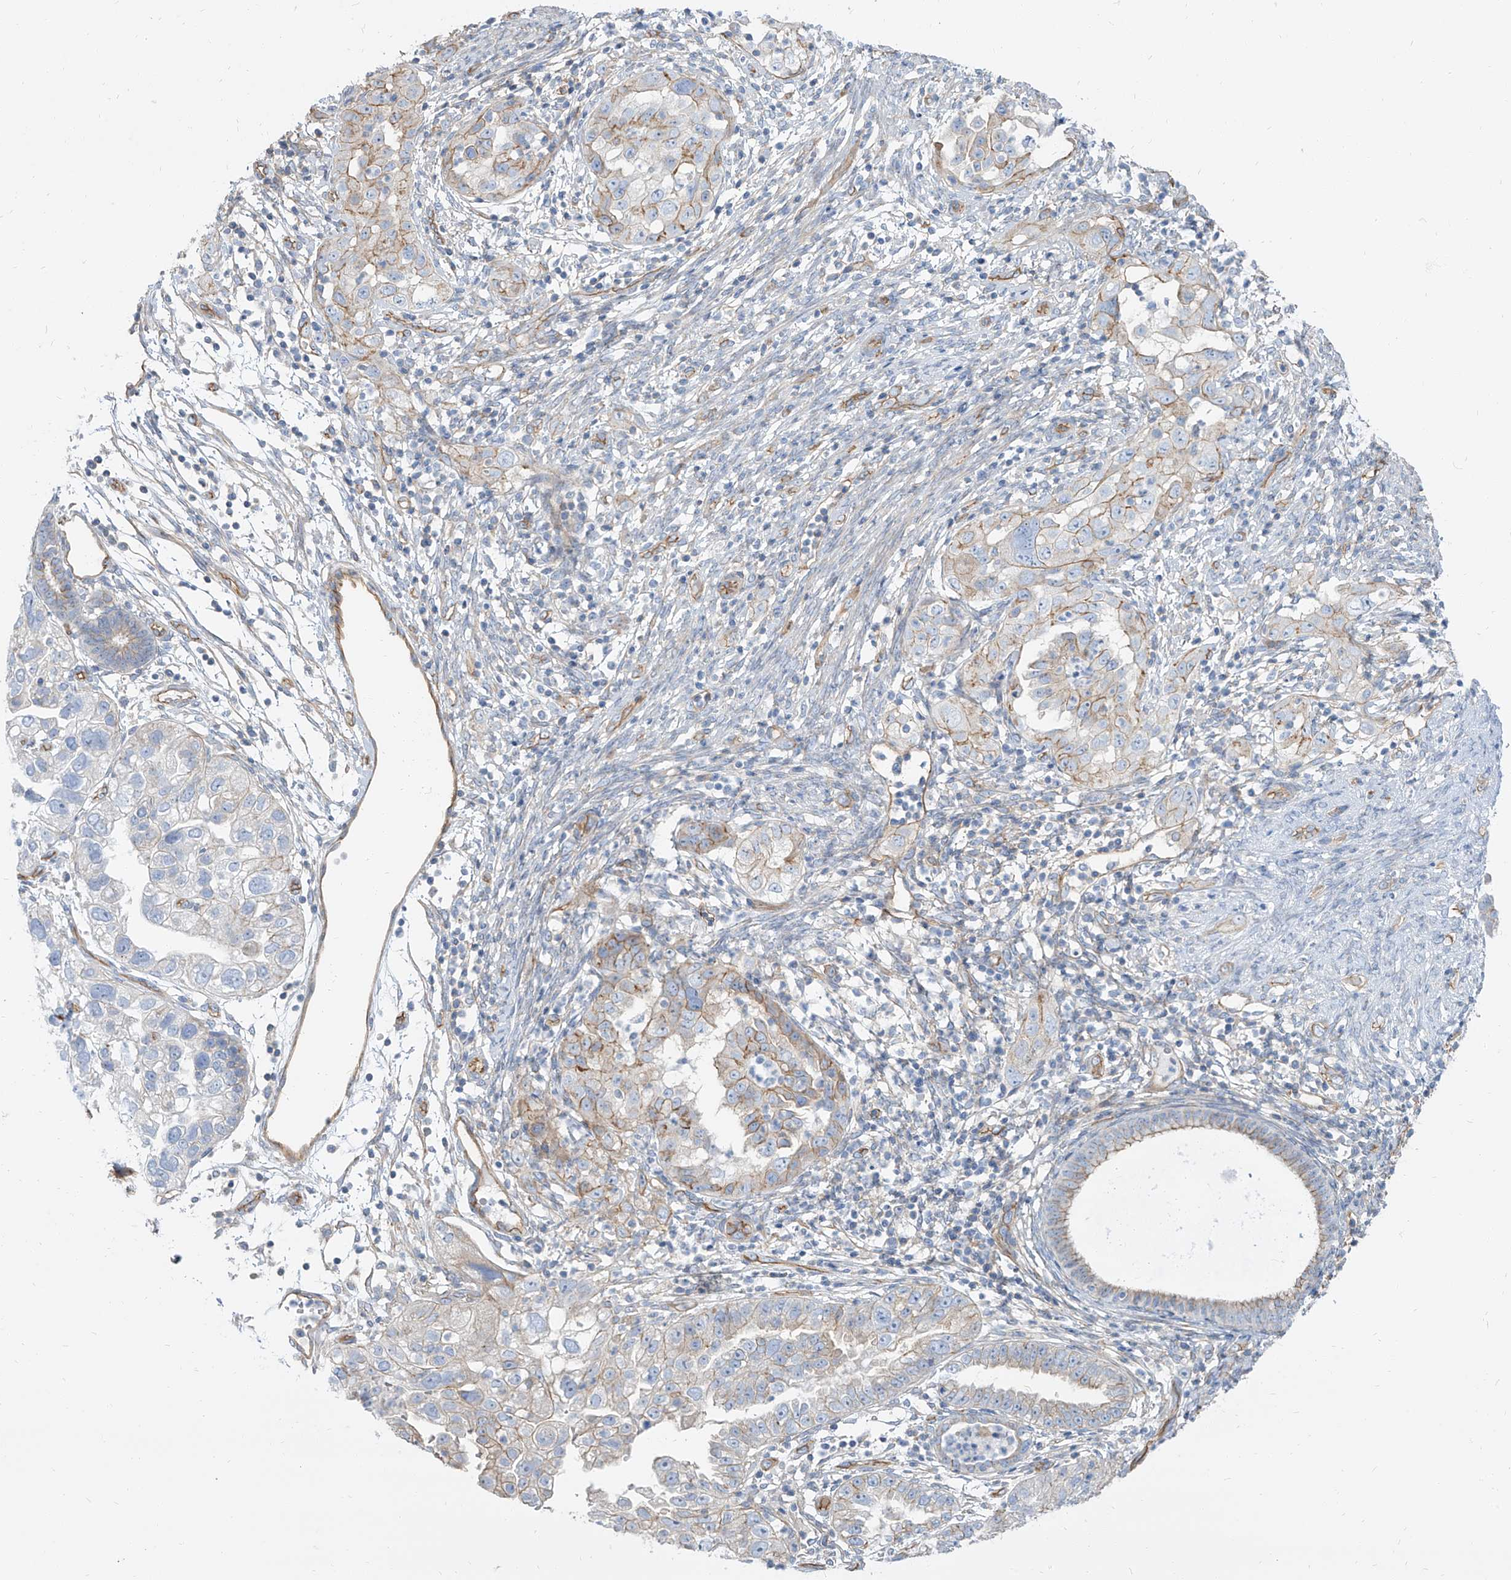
{"staining": {"intensity": "moderate", "quantity": "25%-75%", "location": "cytoplasmic/membranous"}, "tissue": "endometrial cancer", "cell_type": "Tumor cells", "image_type": "cancer", "snomed": [{"axis": "morphology", "description": "Adenocarcinoma, NOS"}, {"axis": "topography", "description": "Endometrium"}], "caption": "Endometrial cancer stained with DAB IHC reveals medium levels of moderate cytoplasmic/membranous staining in approximately 25%-75% of tumor cells.", "gene": "TXLNB", "patient": {"sex": "female", "age": 85}}